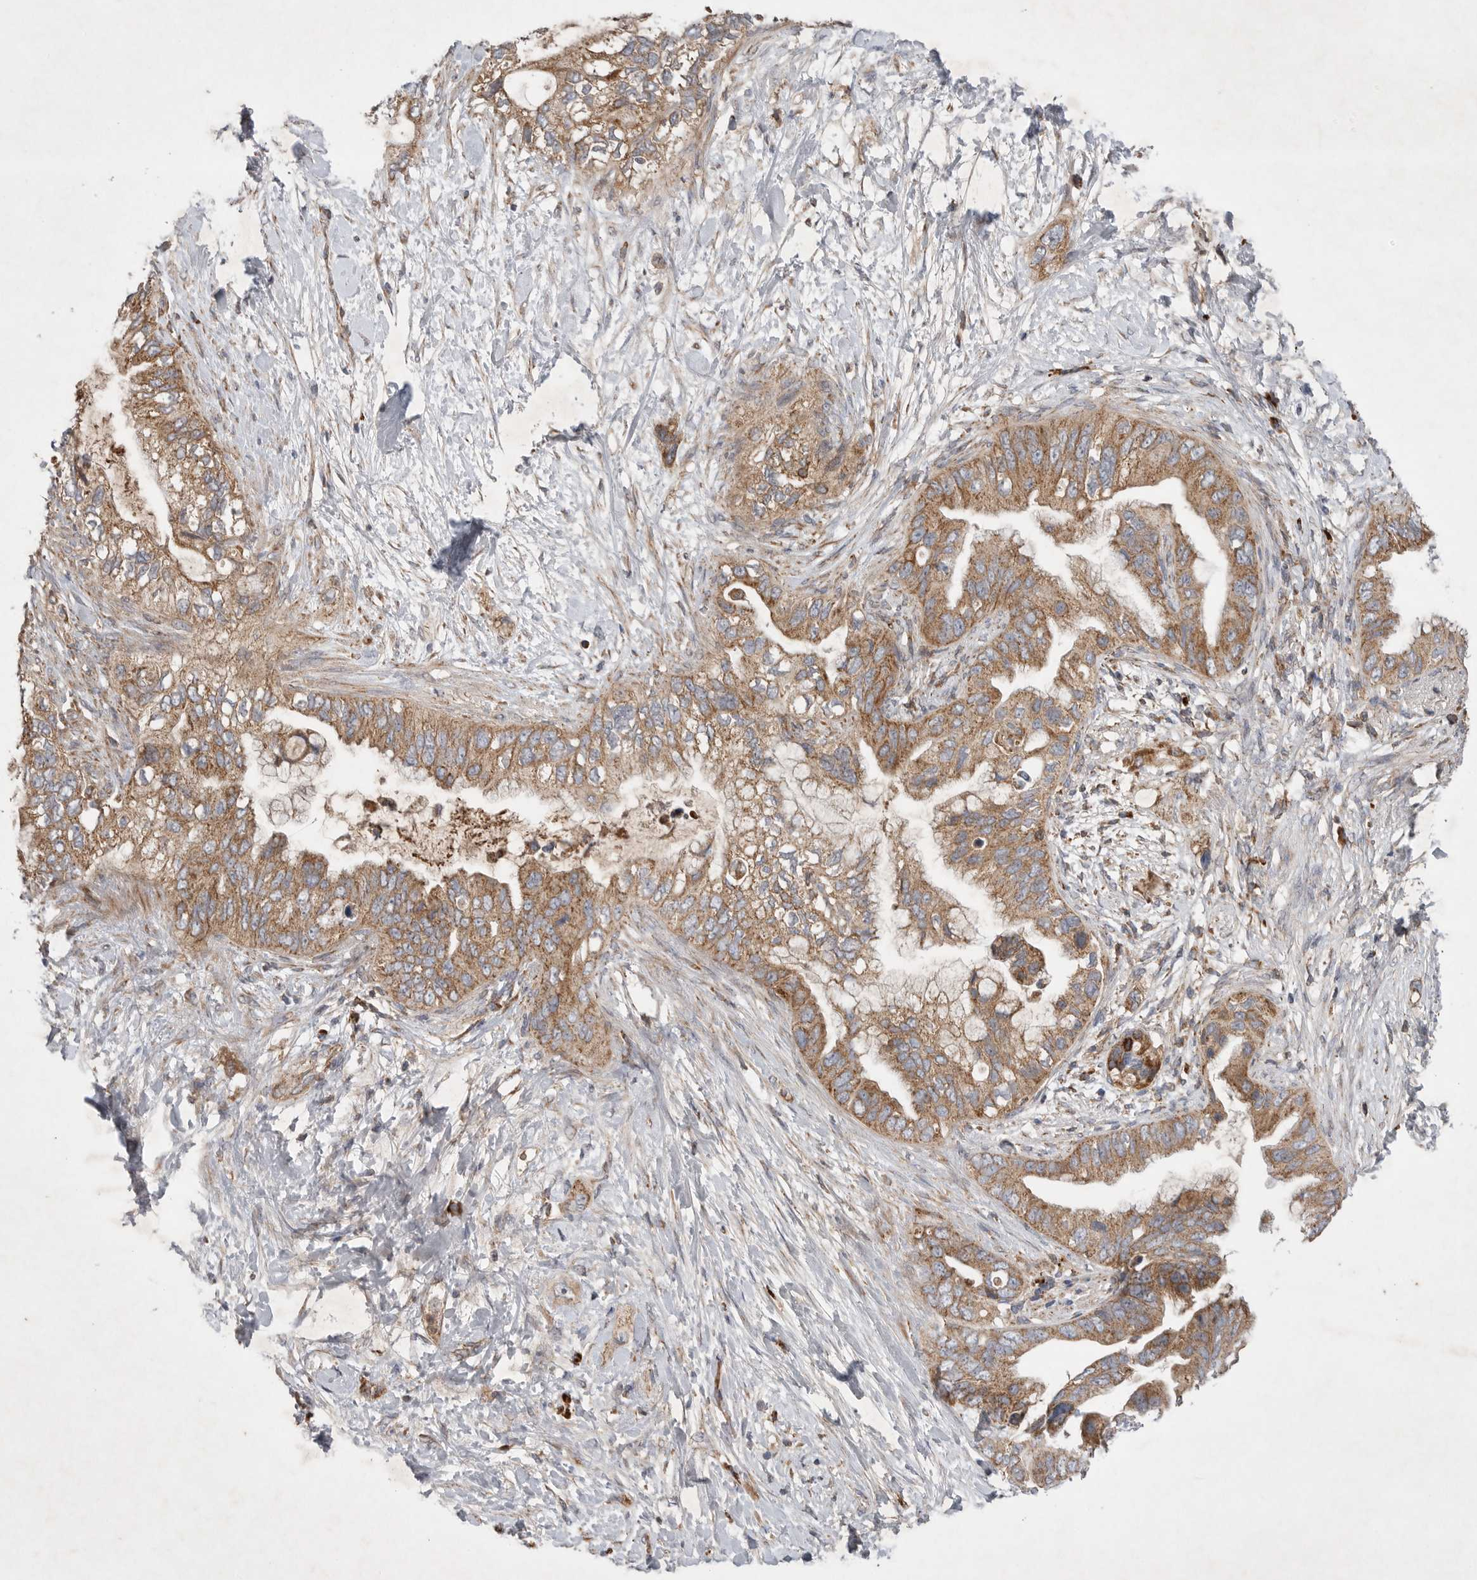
{"staining": {"intensity": "moderate", "quantity": ">75%", "location": "cytoplasmic/membranous"}, "tissue": "pancreatic cancer", "cell_type": "Tumor cells", "image_type": "cancer", "snomed": [{"axis": "morphology", "description": "Adenocarcinoma, NOS"}, {"axis": "topography", "description": "Pancreas"}], "caption": "The photomicrograph reveals a brown stain indicating the presence of a protein in the cytoplasmic/membranous of tumor cells in pancreatic adenocarcinoma.", "gene": "KIF21B", "patient": {"sex": "female", "age": 56}}